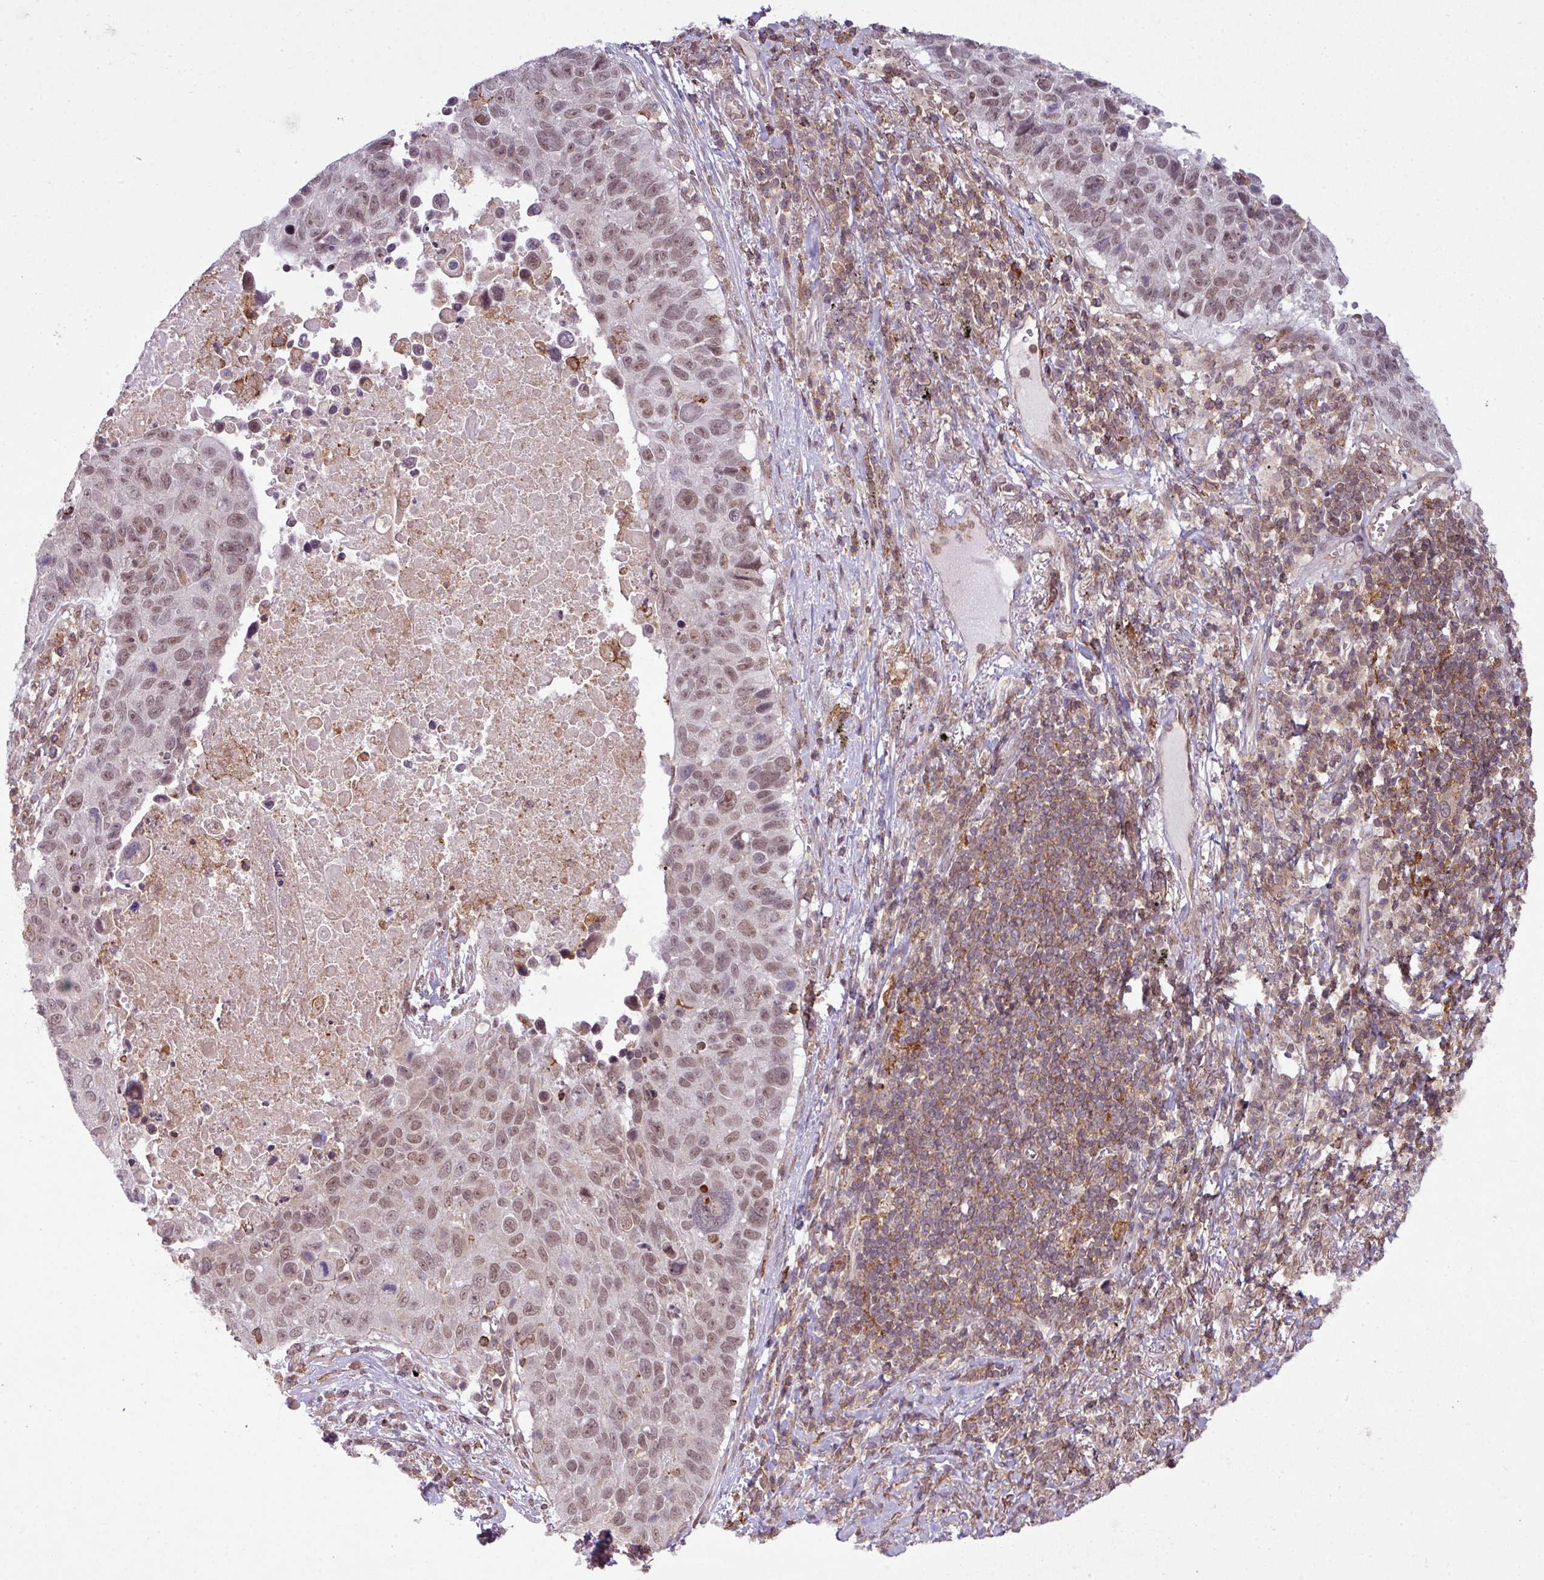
{"staining": {"intensity": "weak", "quantity": ">75%", "location": "nuclear"}, "tissue": "lung cancer", "cell_type": "Tumor cells", "image_type": "cancer", "snomed": [{"axis": "morphology", "description": "Squamous cell carcinoma, NOS"}, {"axis": "topography", "description": "Lung"}], "caption": "The photomicrograph shows a brown stain indicating the presence of a protein in the nuclear of tumor cells in squamous cell carcinoma (lung).", "gene": "ZC2HC1C", "patient": {"sex": "male", "age": 66}}